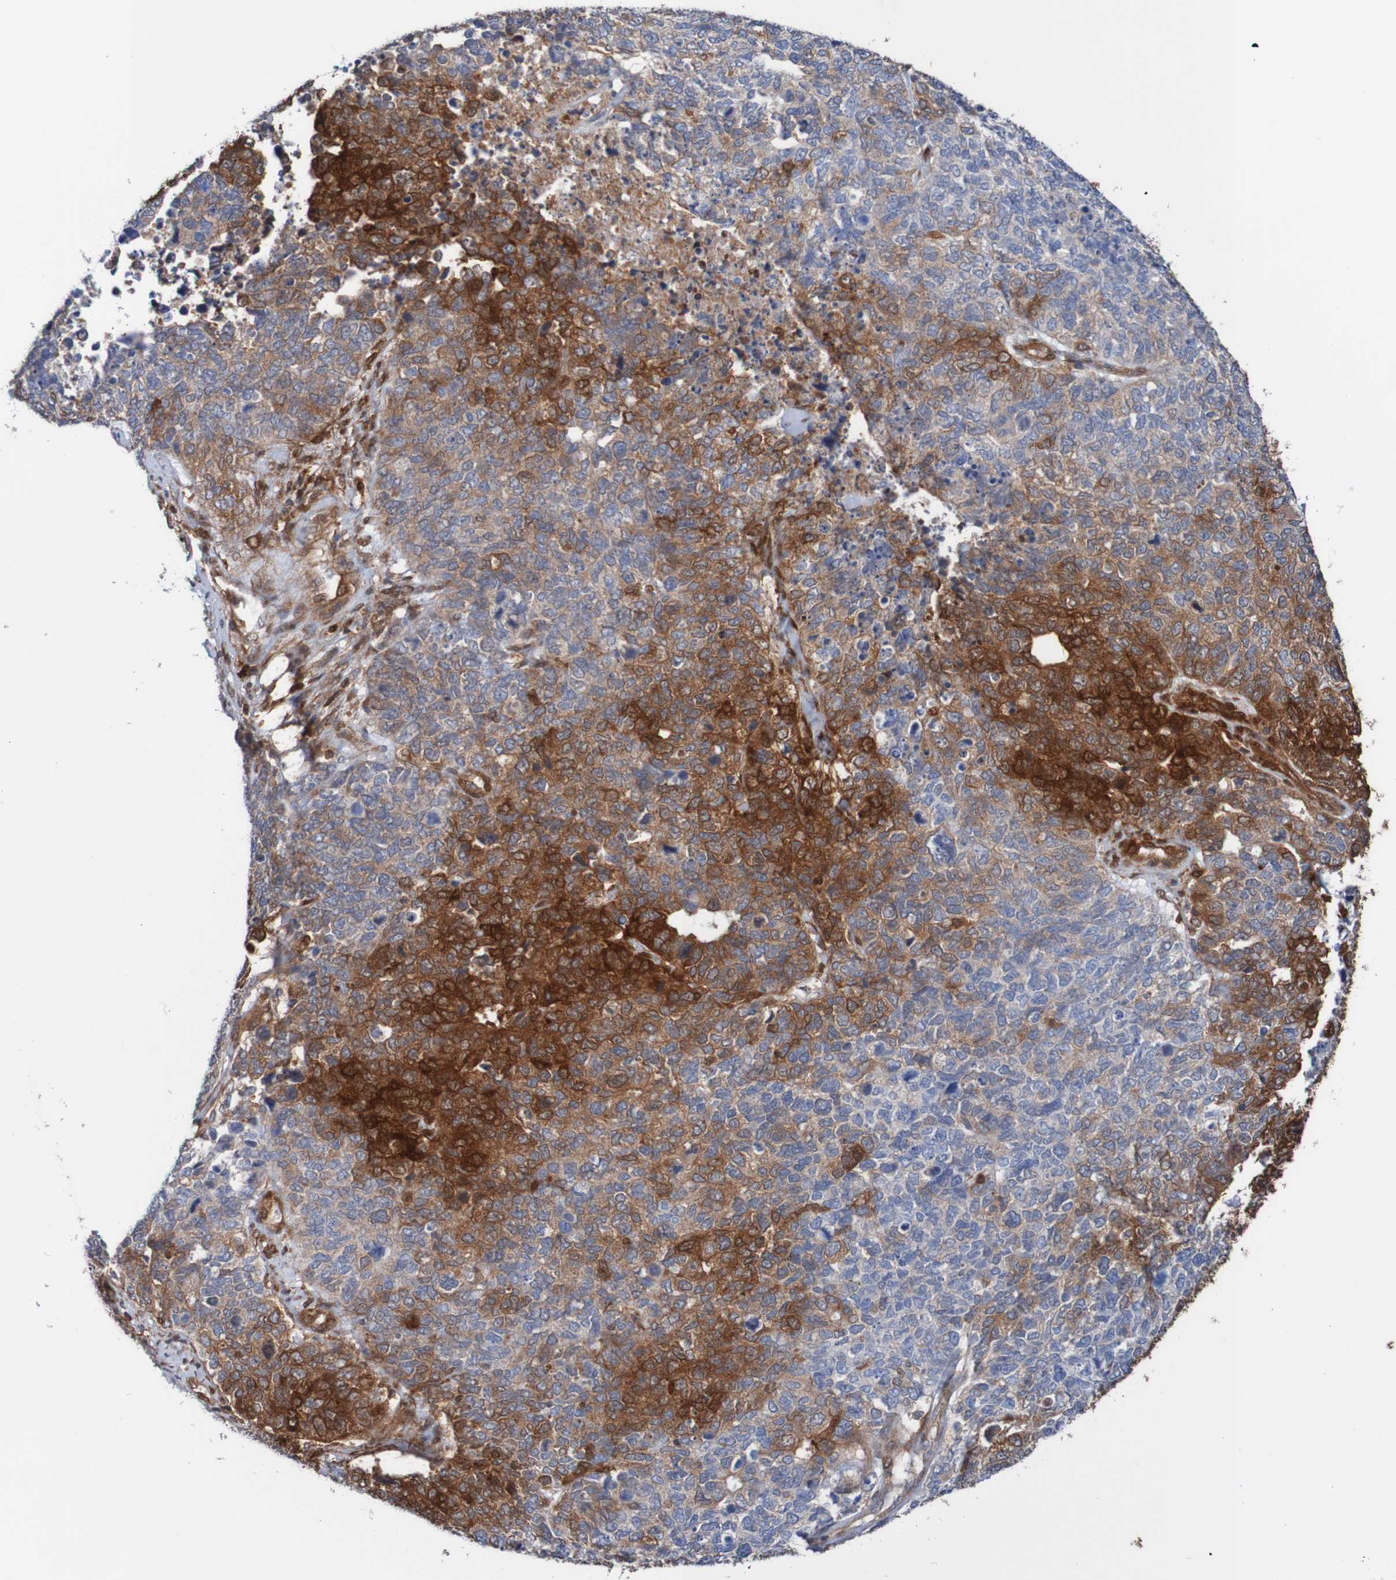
{"staining": {"intensity": "strong", "quantity": "<25%", "location": "cytoplasmic/membranous"}, "tissue": "cervical cancer", "cell_type": "Tumor cells", "image_type": "cancer", "snomed": [{"axis": "morphology", "description": "Squamous cell carcinoma, NOS"}, {"axis": "topography", "description": "Cervix"}], "caption": "Brown immunohistochemical staining in cervical cancer (squamous cell carcinoma) displays strong cytoplasmic/membranous staining in about <25% of tumor cells. Using DAB (3,3'-diaminobenzidine) (brown) and hematoxylin (blue) stains, captured at high magnification using brightfield microscopy.", "gene": "RIGI", "patient": {"sex": "female", "age": 63}}